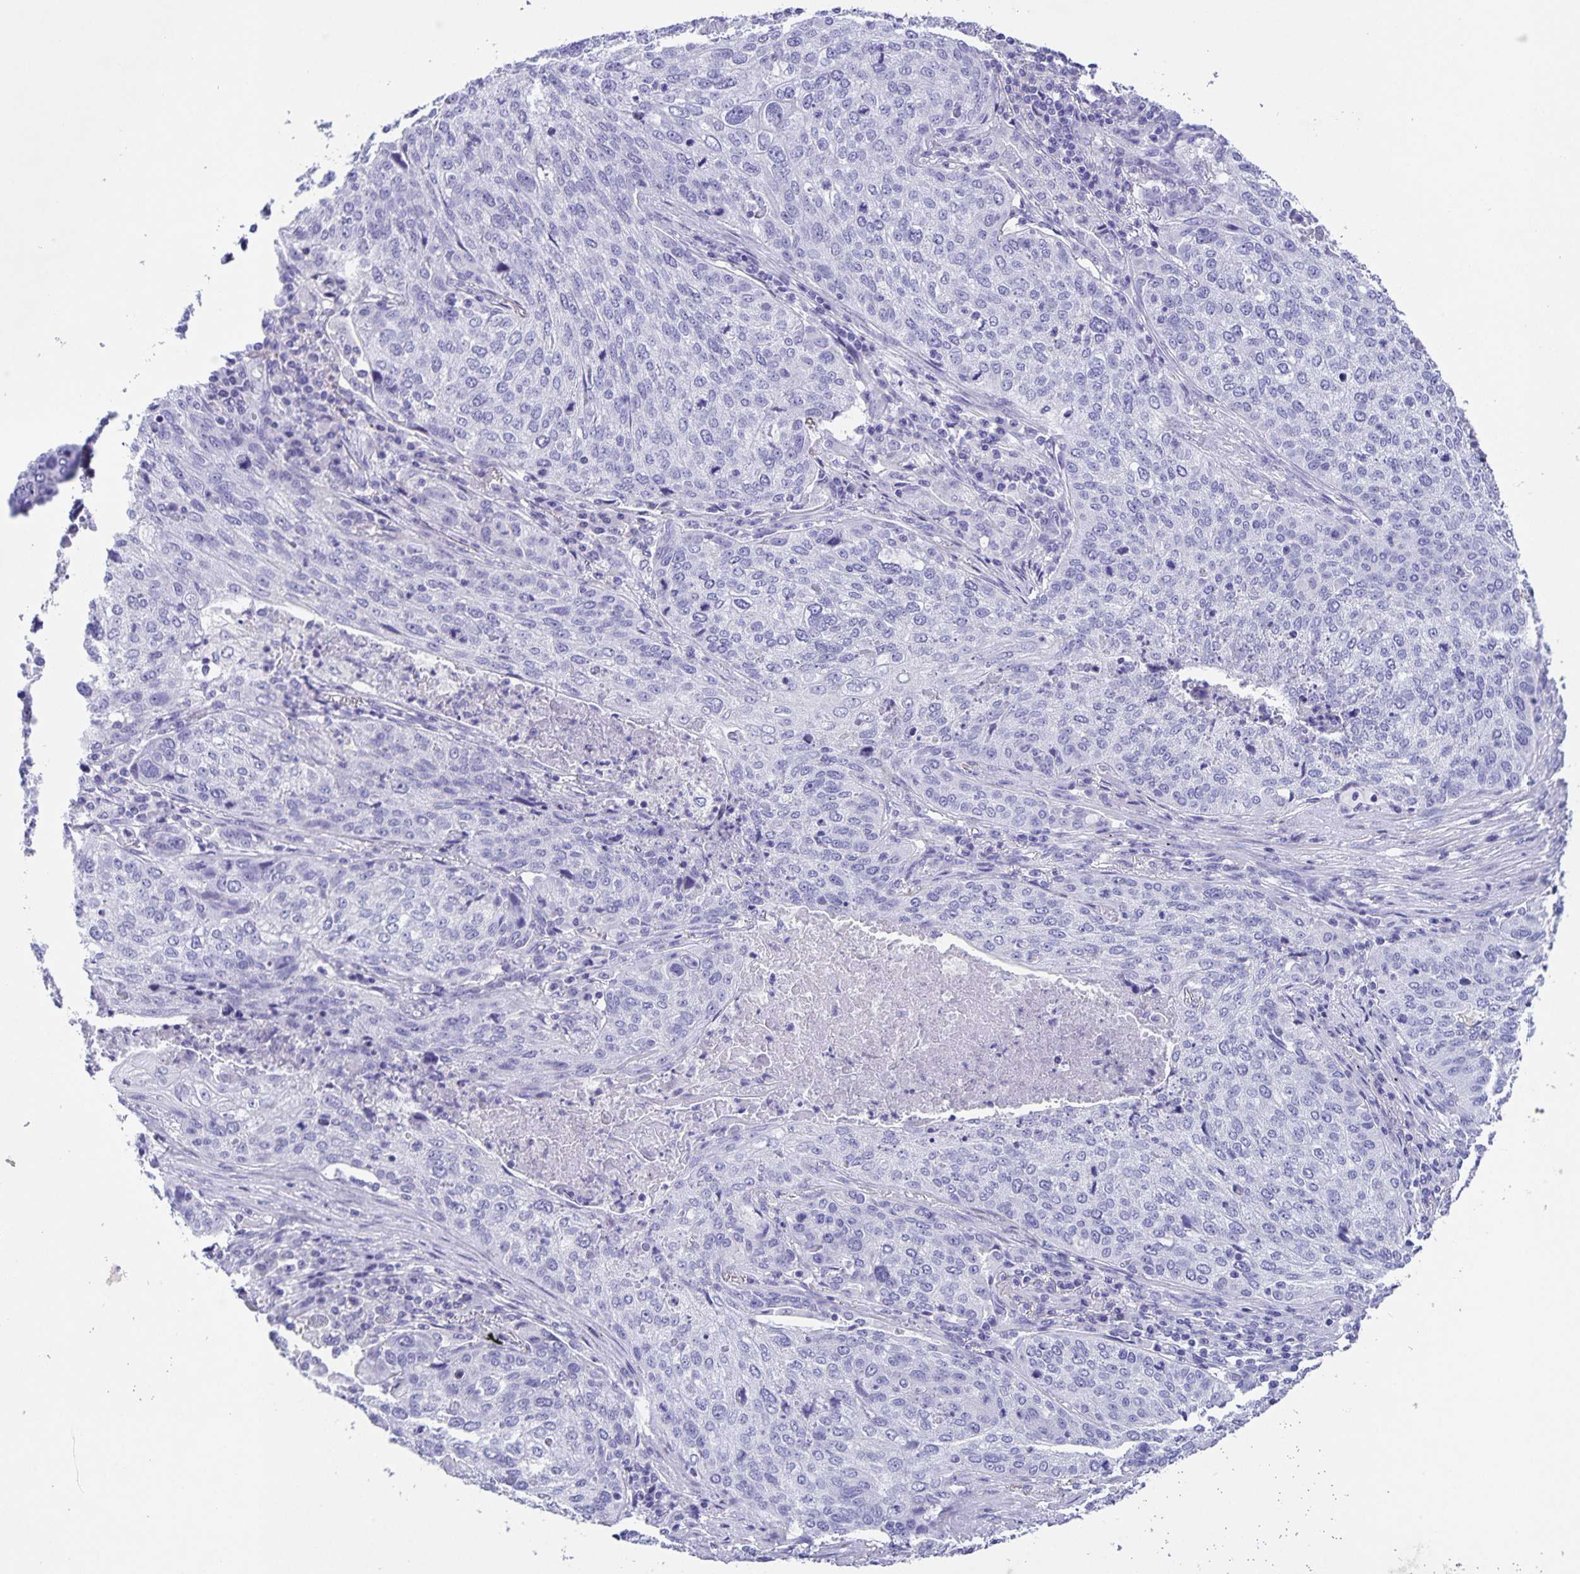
{"staining": {"intensity": "negative", "quantity": "none", "location": "none"}, "tissue": "lung cancer", "cell_type": "Tumor cells", "image_type": "cancer", "snomed": [{"axis": "morphology", "description": "Squamous cell carcinoma, NOS"}, {"axis": "topography", "description": "Lung"}], "caption": "Micrograph shows no protein staining in tumor cells of squamous cell carcinoma (lung) tissue. The staining was performed using DAB (3,3'-diaminobenzidine) to visualize the protein expression in brown, while the nuclei were stained in blue with hematoxylin (Magnification: 20x).", "gene": "UBQLN3", "patient": {"sex": "male", "age": 63}}